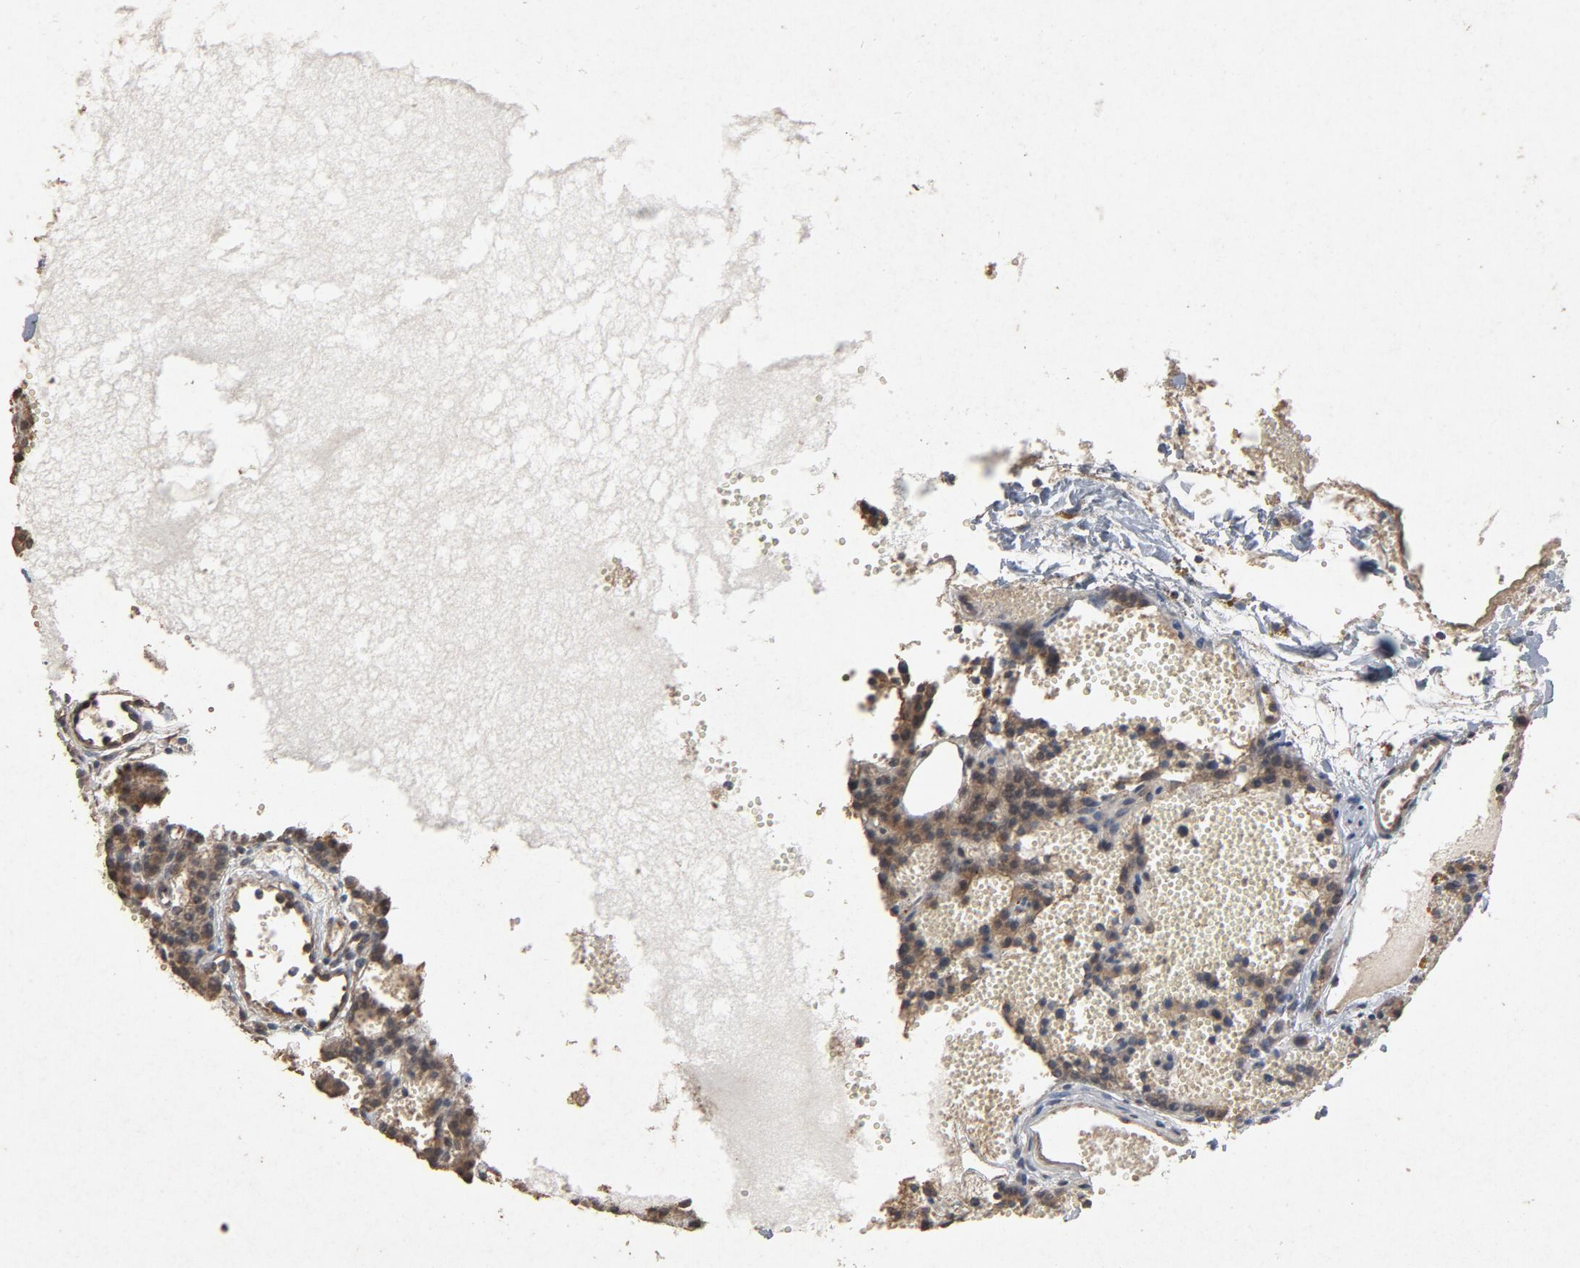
{"staining": {"intensity": "moderate", "quantity": ">75%", "location": "cytoplasmic/membranous,nuclear"}, "tissue": "parathyroid gland", "cell_type": "Glandular cells", "image_type": "normal", "snomed": [{"axis": "morphology", "description": "Normal tissue, NOS"}, {"axis": "topography", "description": "Parathyroid gland"}], "caption": "Parathyroid gland stained with a protein marker reveals moderate staining in glandular cells.", "gene": "CDK6", "patient": {"sex": "male", "age": 25}}